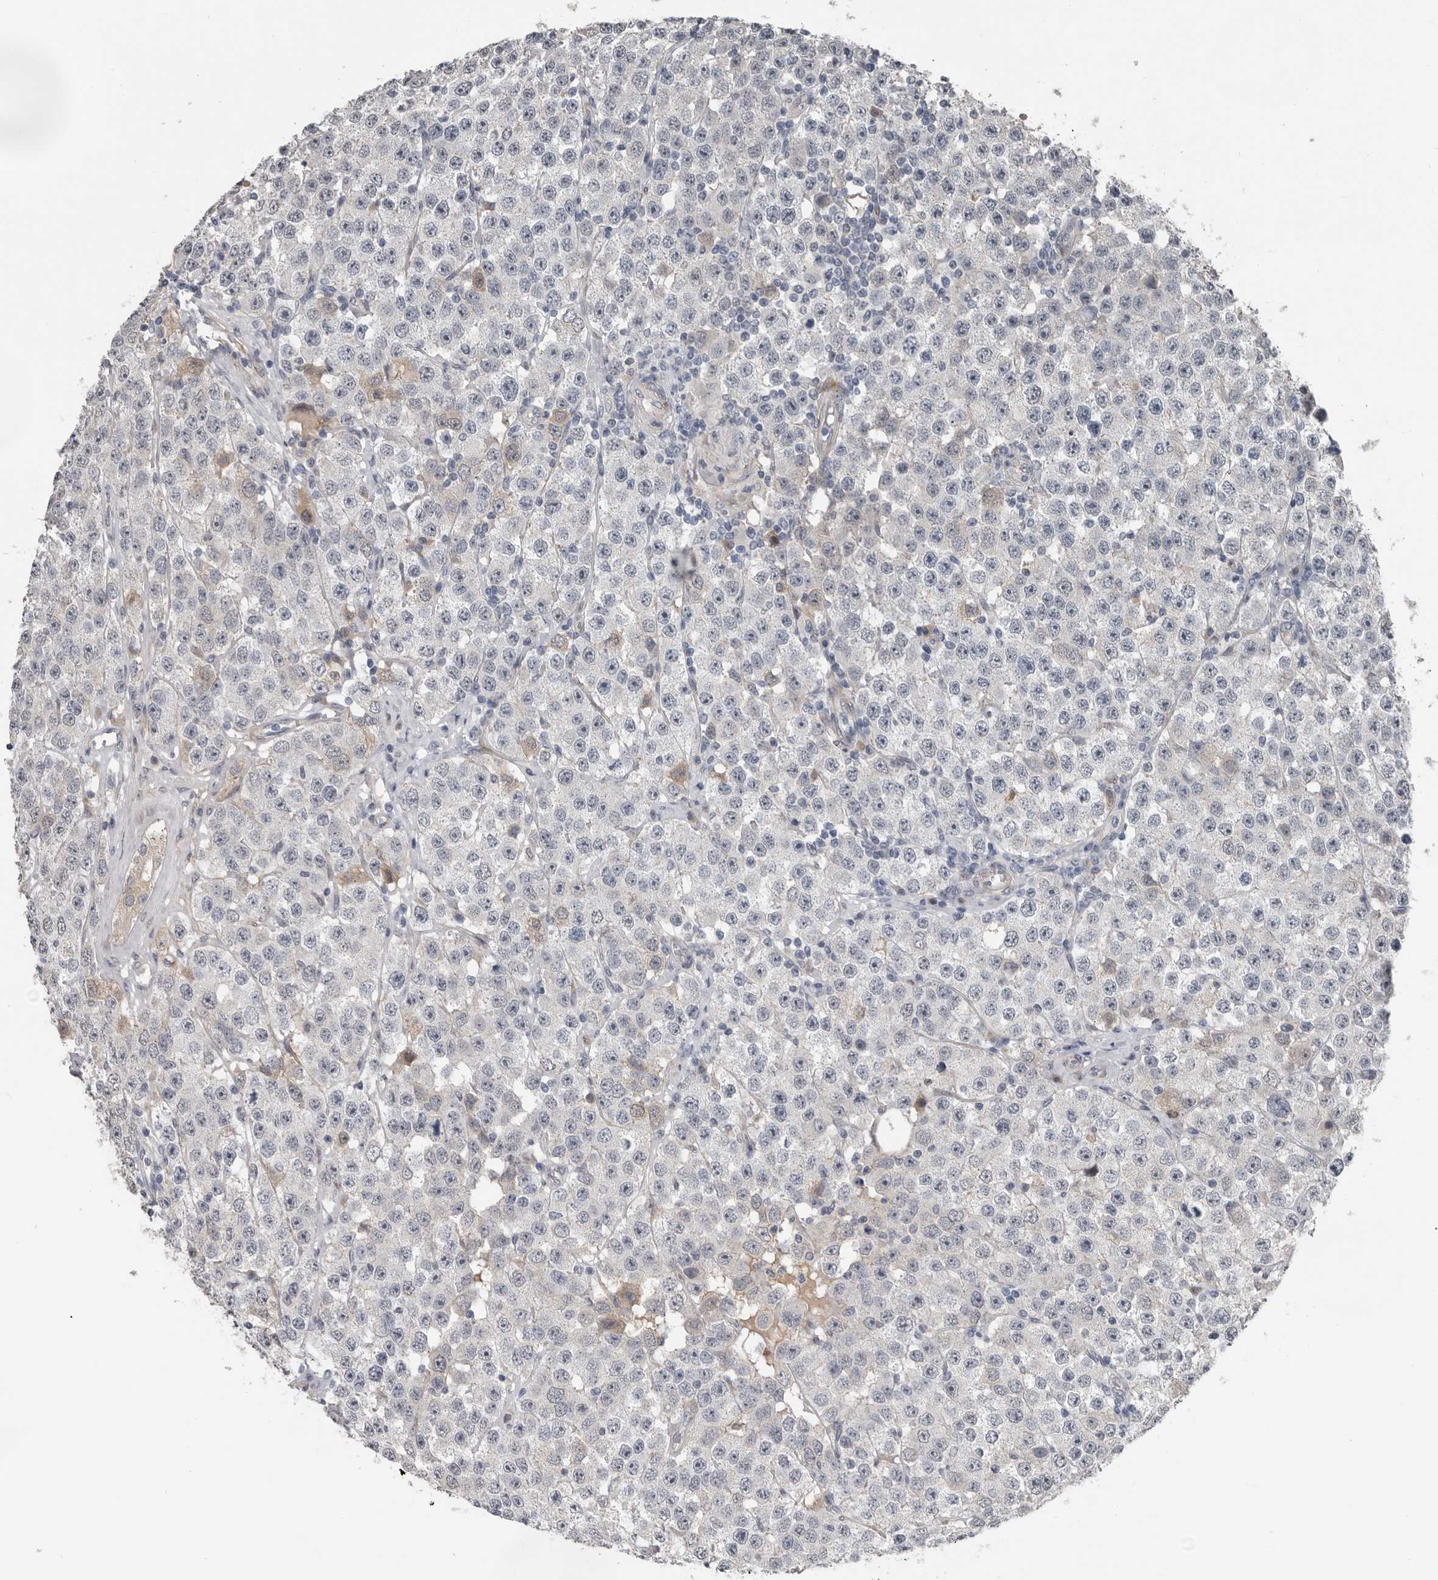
{"staining": {"intensity": "negative", "quantity": "none", "location": "none"}, "tissue": "testis cancer", "cell_type": "Tumor cells", "image_type": "cancer", "snomed": [{"axis": "morphology", "description": "Seminoma, NOS"}, {"axis": "topography", "description": "Testis"}], "caption": "Tumor cells are negative for brown protein staining in testis cancer. Nuclei are stained in blue.", "gene": "C1orf216", "patient": {"sex": "male", "age": 28}}